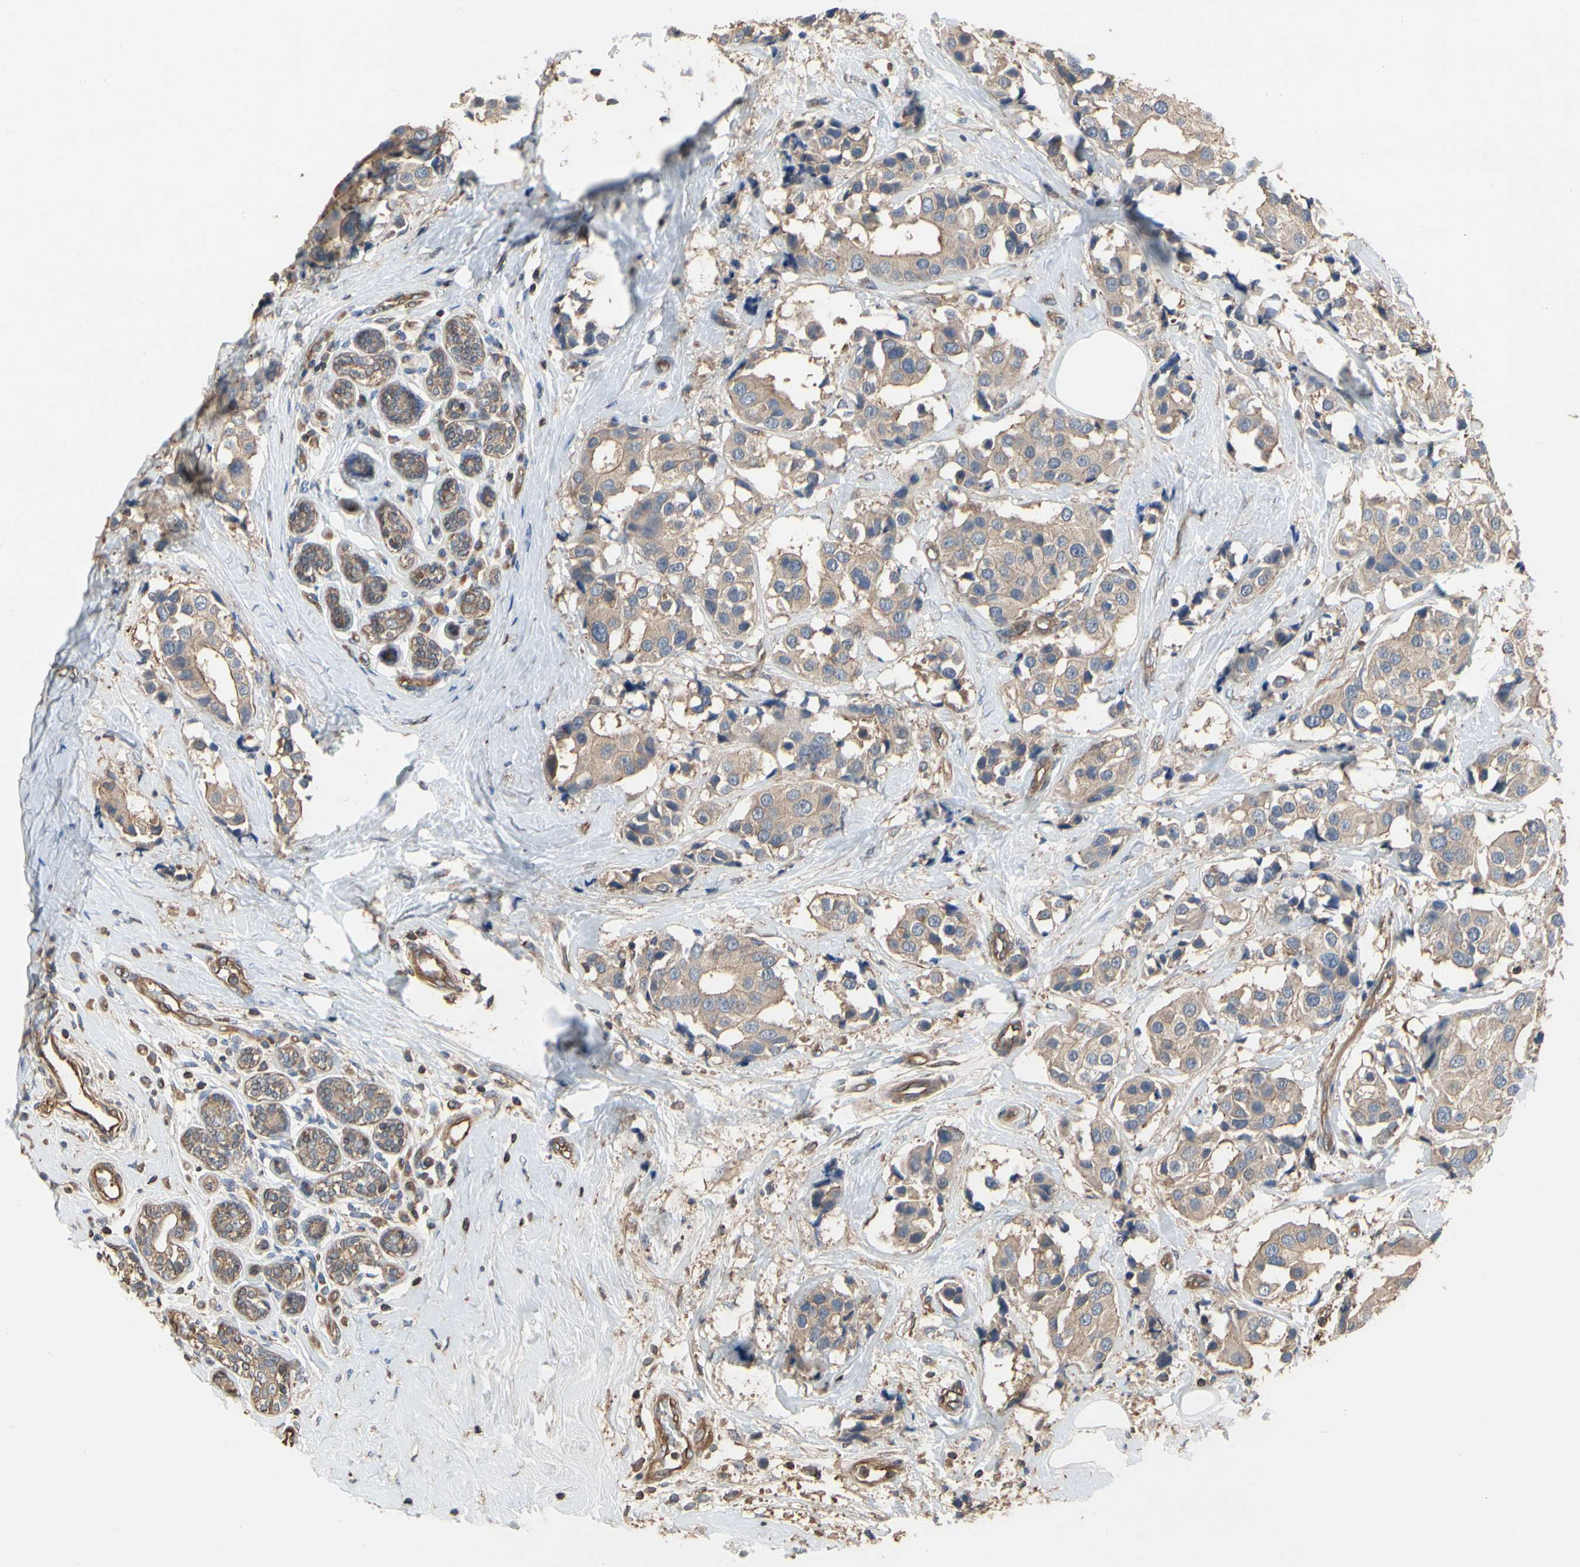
{"staining": {"intensity": "weak", "quantity": ">75%", "location": "cytoplasmic/membranous"}, "tissue": "breast cancer", "cell_type": "Tumor cells", "image_type": "cancer", "snomed": [{"axis": "morphology", "description": "Normal tissue, NOS"}, {"axis": "morphology", "description": "Duct carcinoma"}, {"axis": "topography", "description": "Breast"}], "caption": "Tumor cells exhibit low levels of weak cytoplasmic/membranous staining in approximately >75% of cells in breast cancer (invasive ductal carcinoma).", "gene": "PDZK1", "patient": {"sex": "female", "age": 39}}